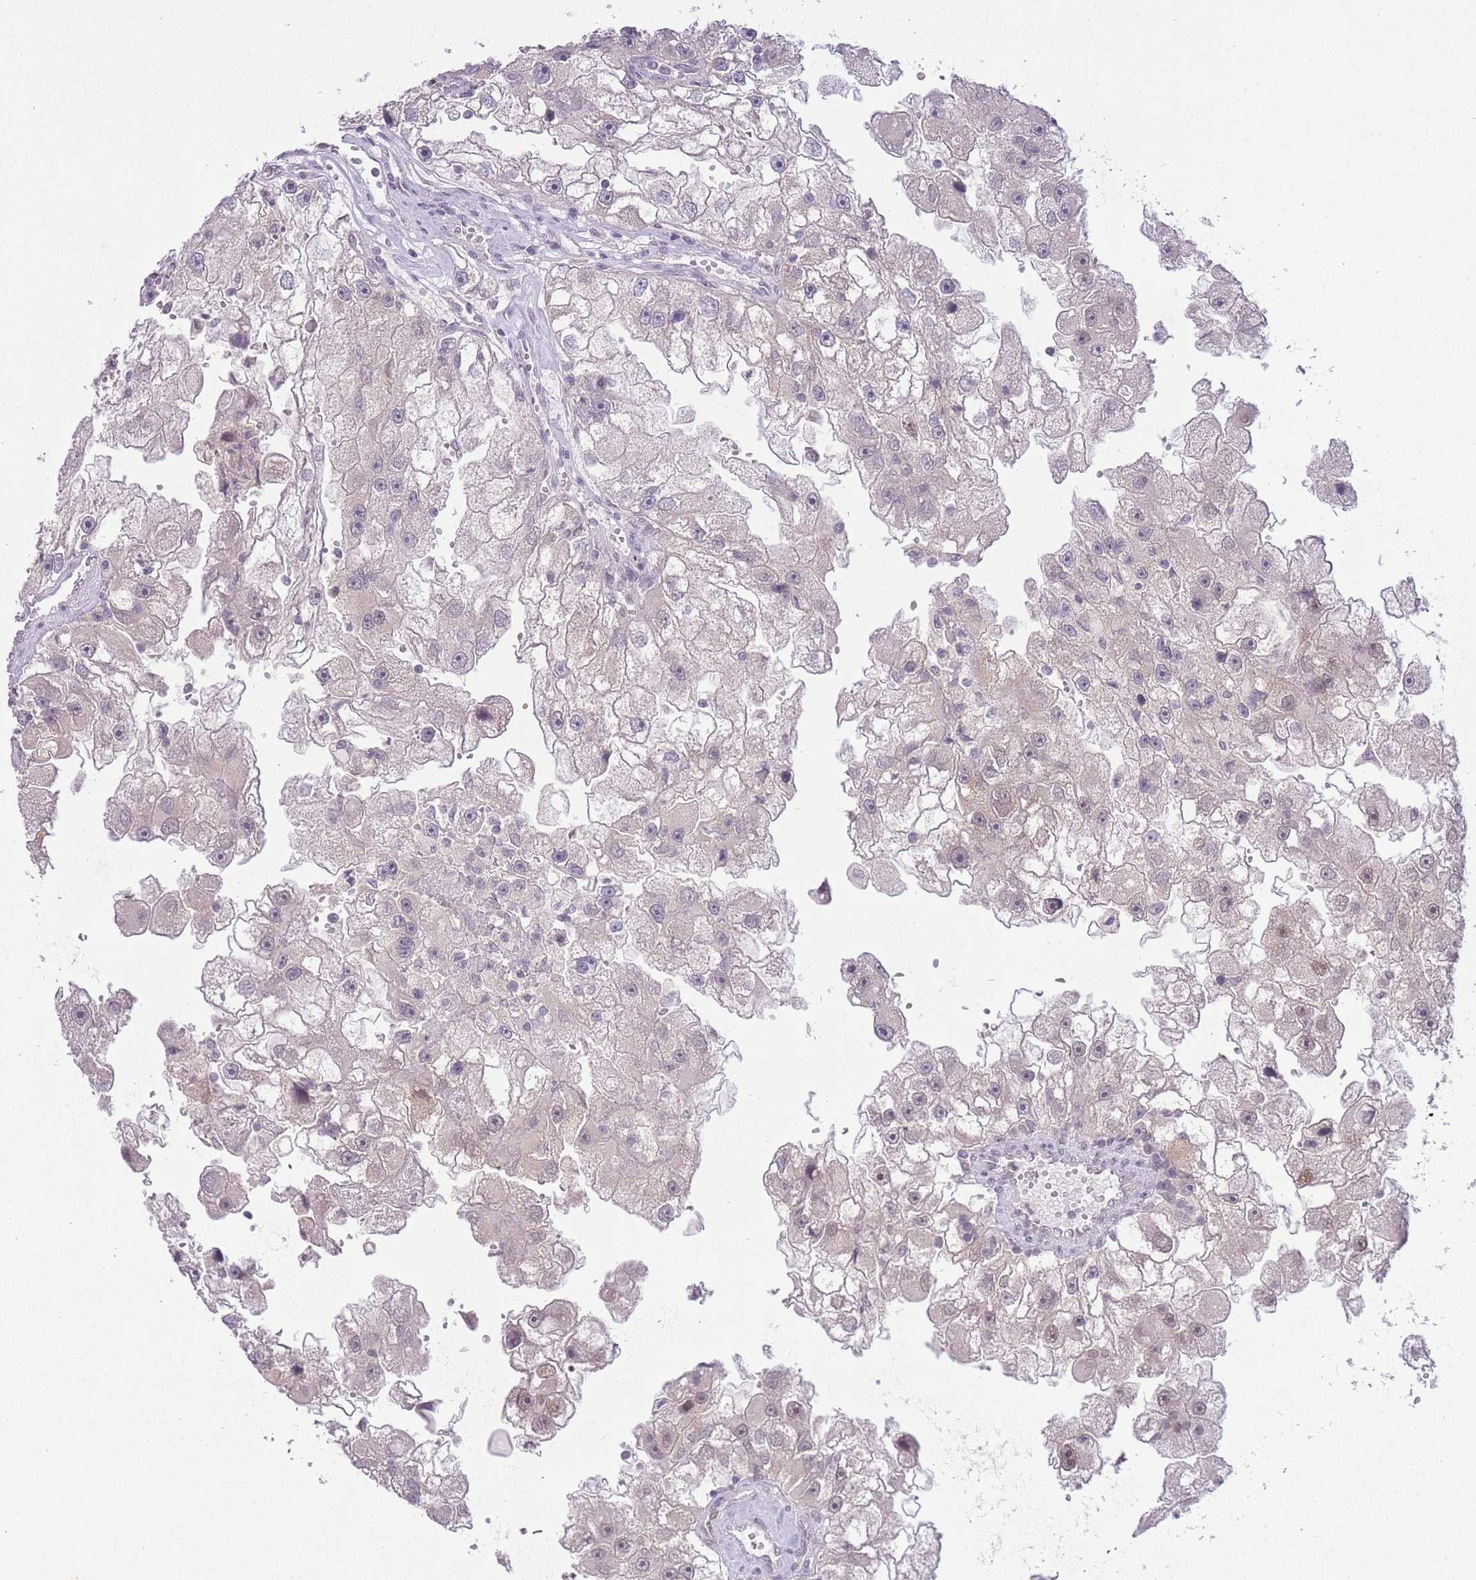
{"staining": {"intensity": "negative", "quantity": "none", "location": "none"}, "tissue": "renal cancer", "cell_type": "Tumor cells", "image_type": "cancer", "snomed": [{"axis": "morphology", "description": "Adenocarcinoma, NOS"}, {"axis": "topography", "description": "Kidney"}], "caption": "Immunohistochemistry of human renal cancer (adenocarcinoma) exhibits no expression in tumor cells.", "gene": "TMED3", "patient": {"sex": "male", "age": 63}}